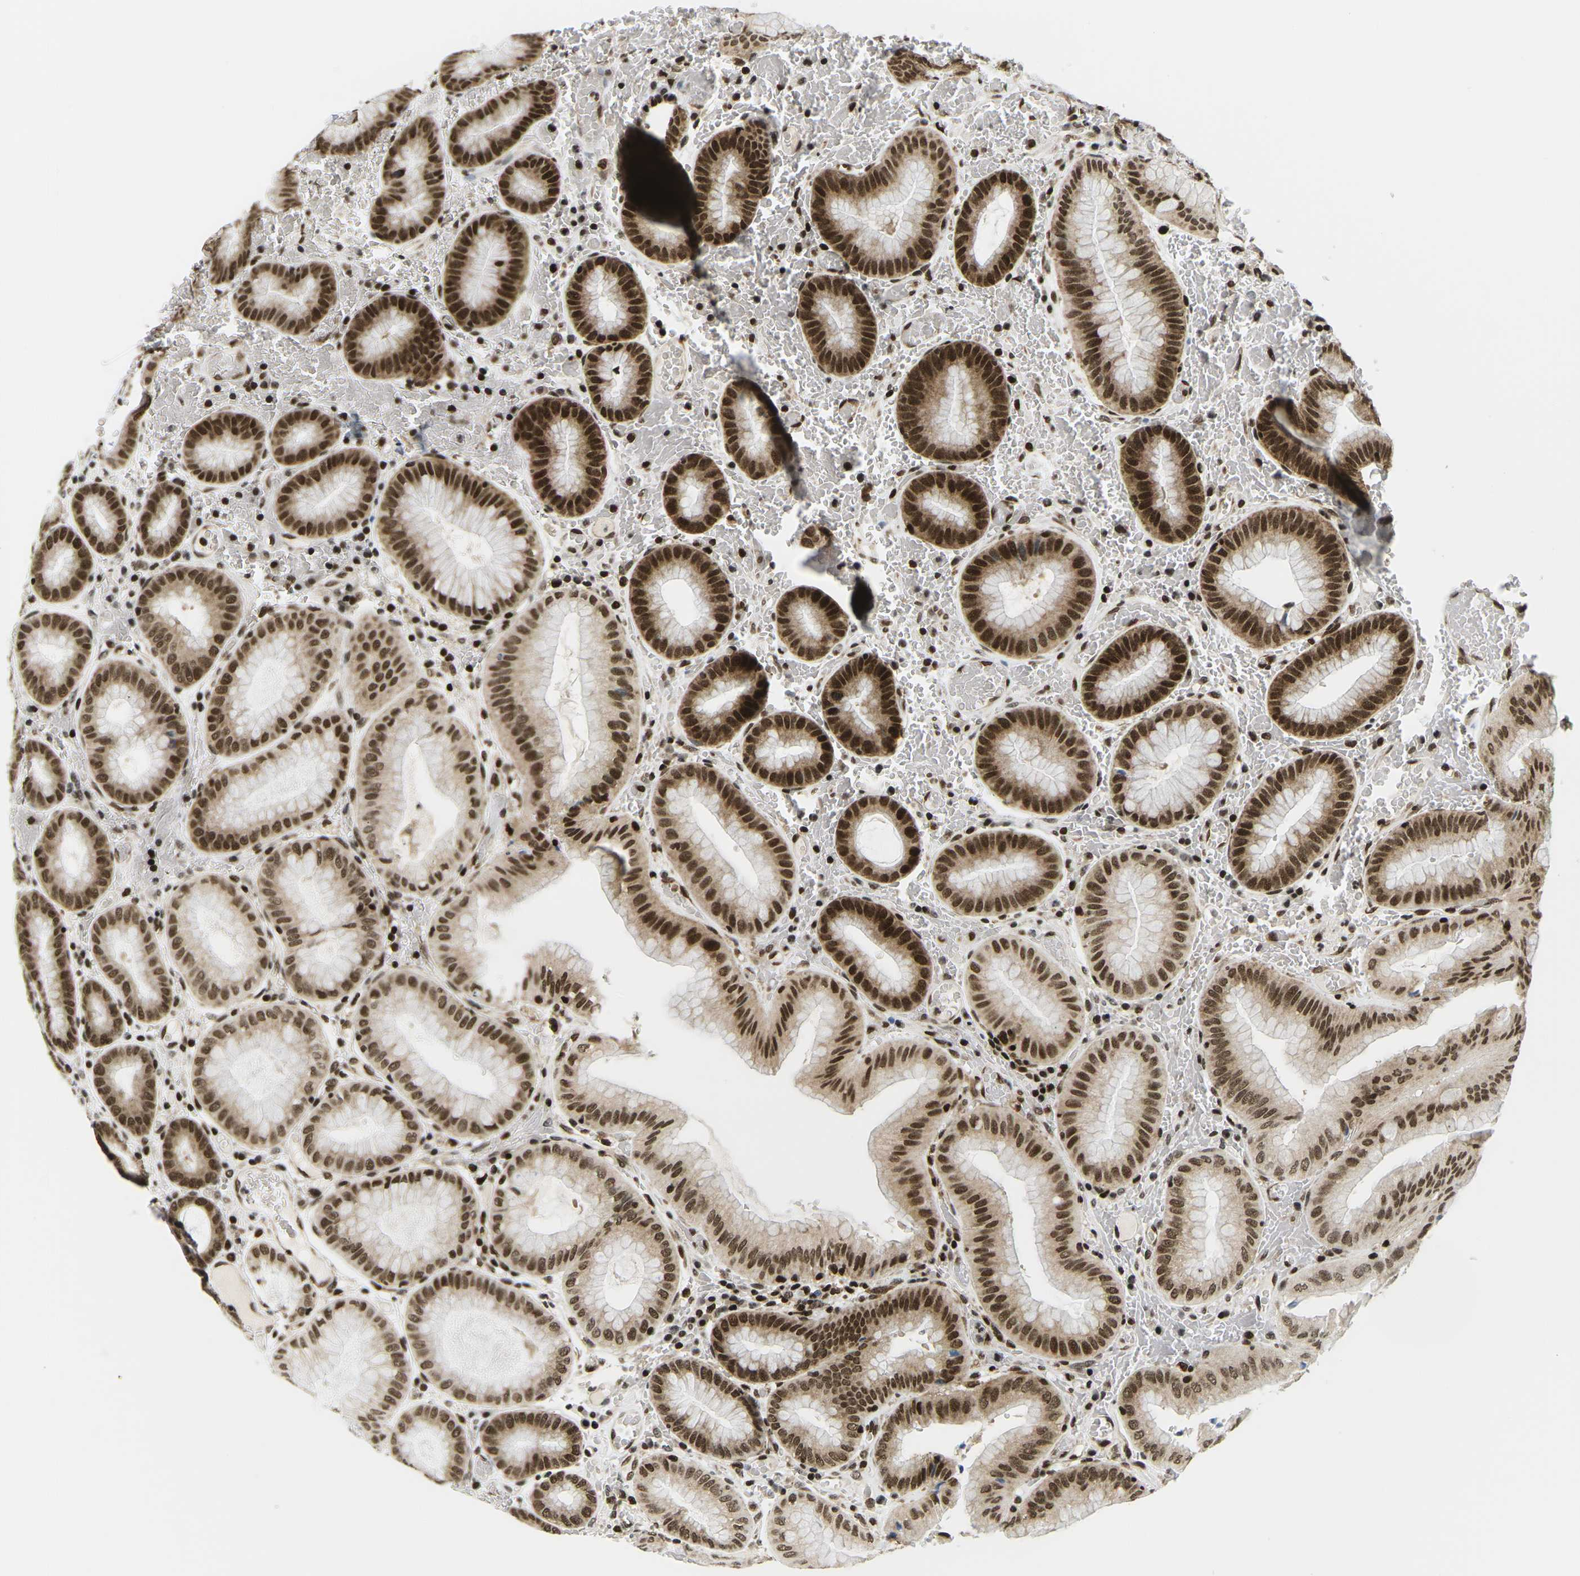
{"staining": {"intensity": "strong", "quantity": ">75%", "location": "cytoplasmic/membranous,nuclear"}, "tissue": "stomach", "cell_type": "Glandular cells", "image_type": "normal", "snomed": [{"axis": "morphology", "description": "Normal tissue, NOS"}, {"axis": "morphology", "description": "Carcinoid, malignant, NOS"}, {"axis": "topography", "description": "Stomach, upper"}], "caption": "IHC micrograph of unremarkable stomach stained for a protein (brown), which exhibits high levels of strong cytoplasmic/membranous,nuclear positivity in approximately >75% of glandular cells.", "gene": "CELF1", "patient": {"sex": "male", "age": 39}}